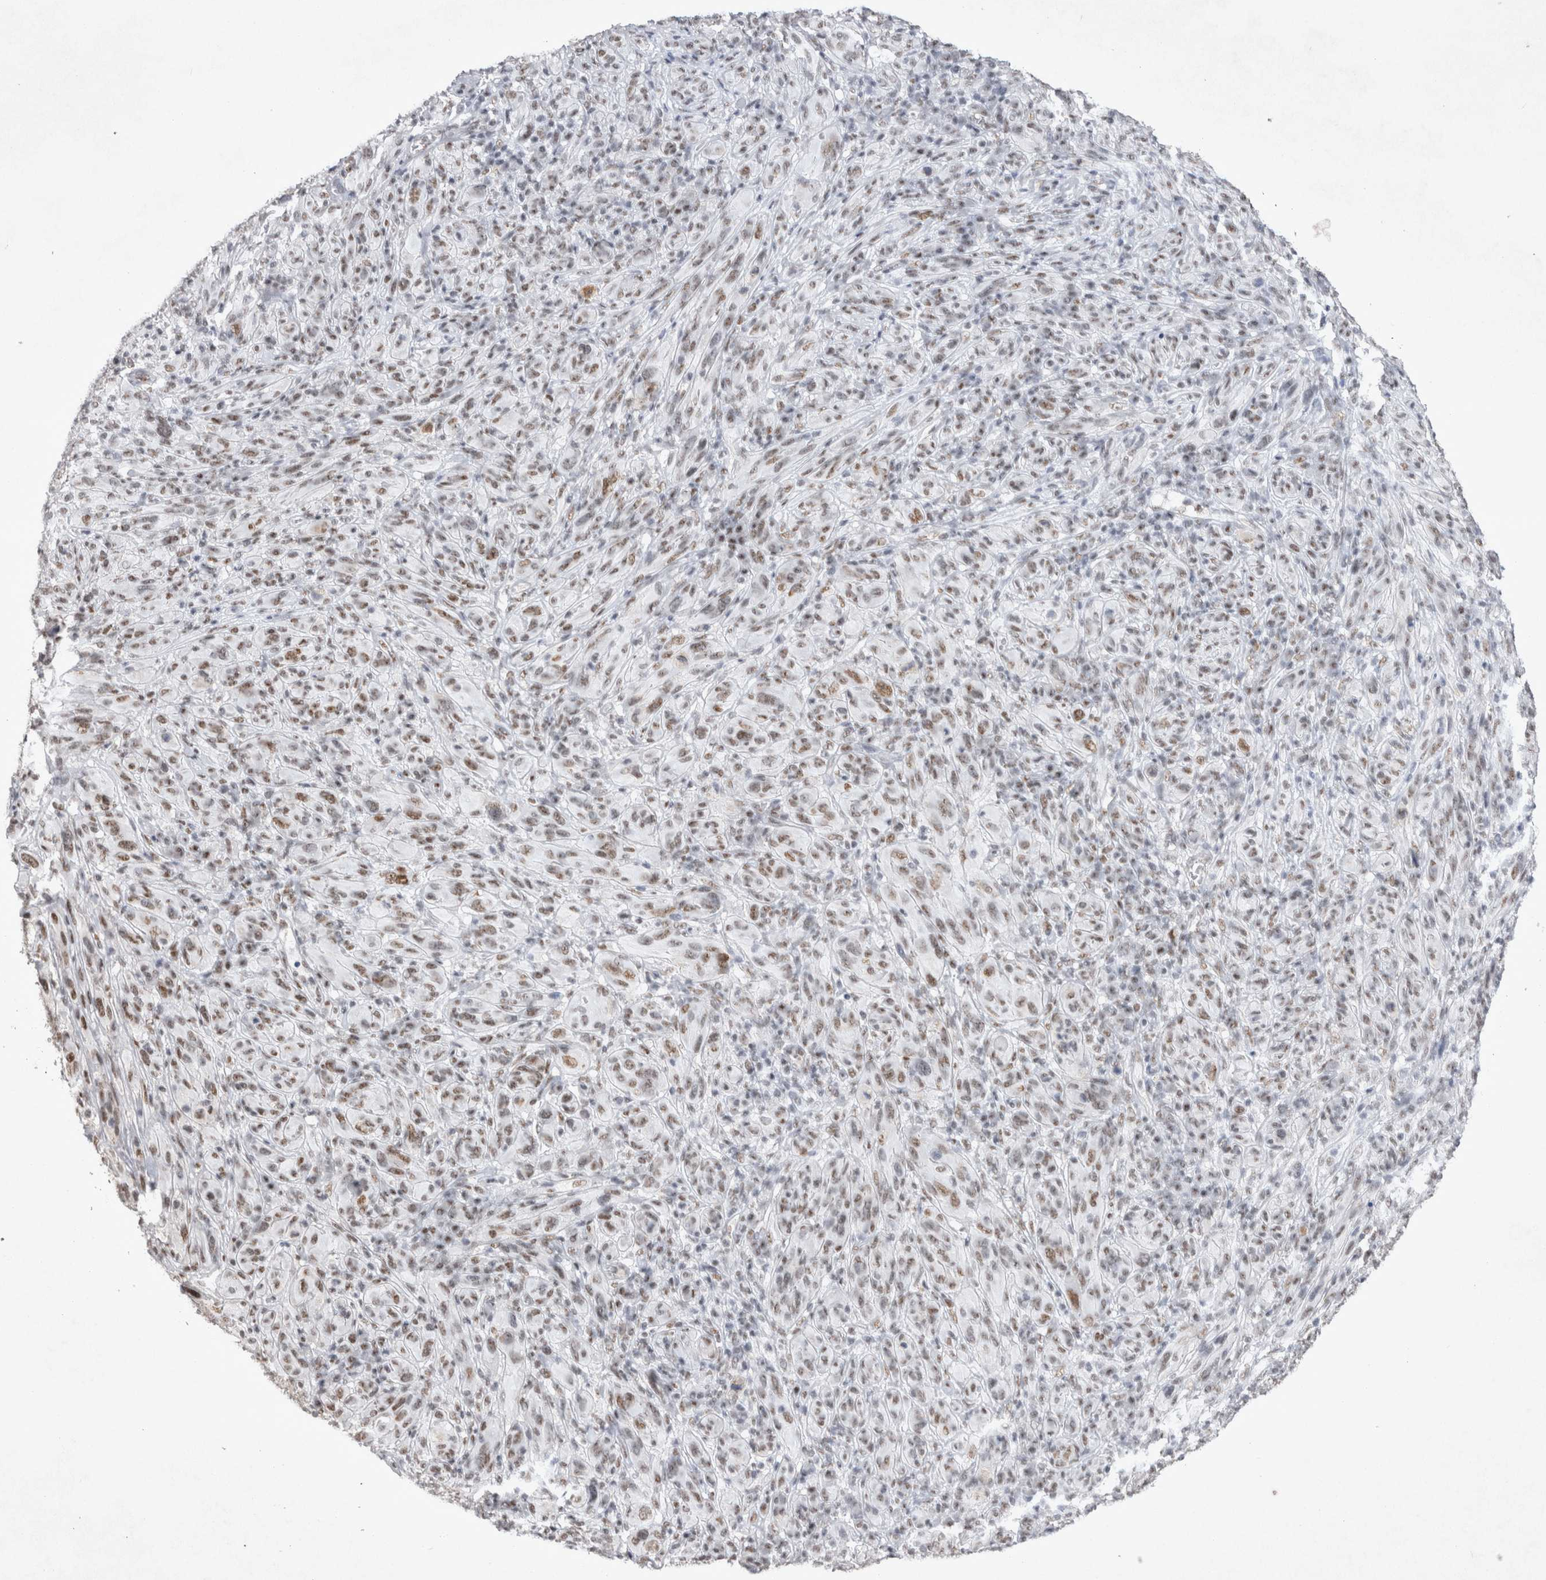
{"staining": {"intensity": "weak", "quantity": ">75%", "location": "nuclear"}, "tissue": "melanoma", "cell_type": "Tumor cells", "image_type": "cancer", "snomed": [{"axis": "morphology", "description": "Malignant melanoma, NOS"}, {"axis": "topography", "description": "Skin of head"}], "caption": "Protein positivity by immunohistochemistry (IHC) demonstrates weak nuclear staining in about >75% of tumor cells in malignant melanoma.", "gene": "RBM6", "patient": {"sex": "male", "age": 96}}